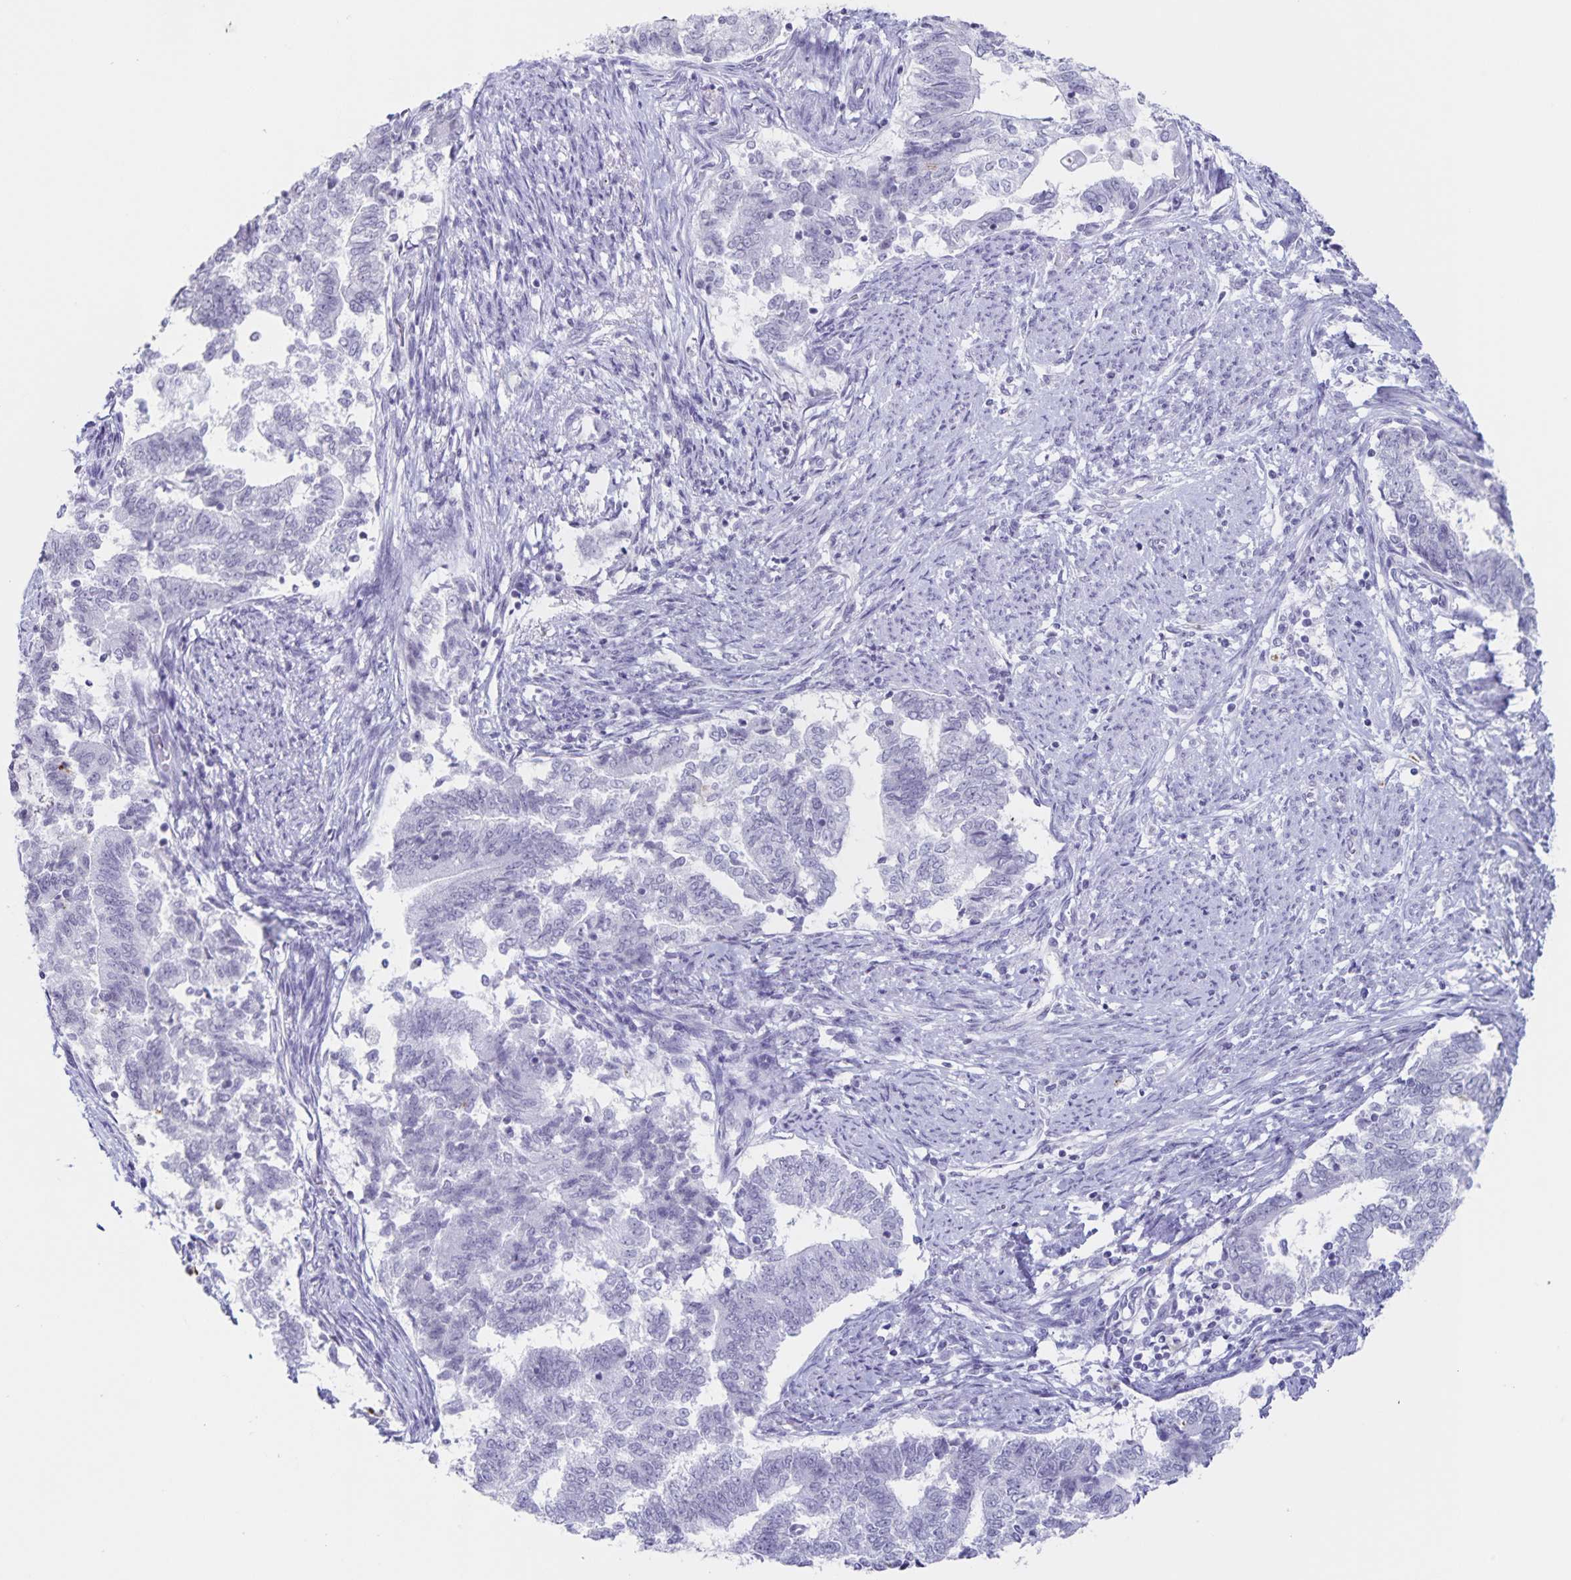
{"staining": {"intensity": "negative", "quantity": "none", "location": "none"}, "tissue": "endometrial cancer", "cell_type": "Tumor cells", "image_type": "cancer", "snomed": [{"axis": "morphology", "description": "Adenocarcinoma, NOS"}, {"axis": "topography", "description": "Endometrium"}], "caption": "There is no significant expression in tumor cells of endometrial adenocarcinoma.", "gene": "LCE6A", "patient": {"sex": "female", "age": 65}}